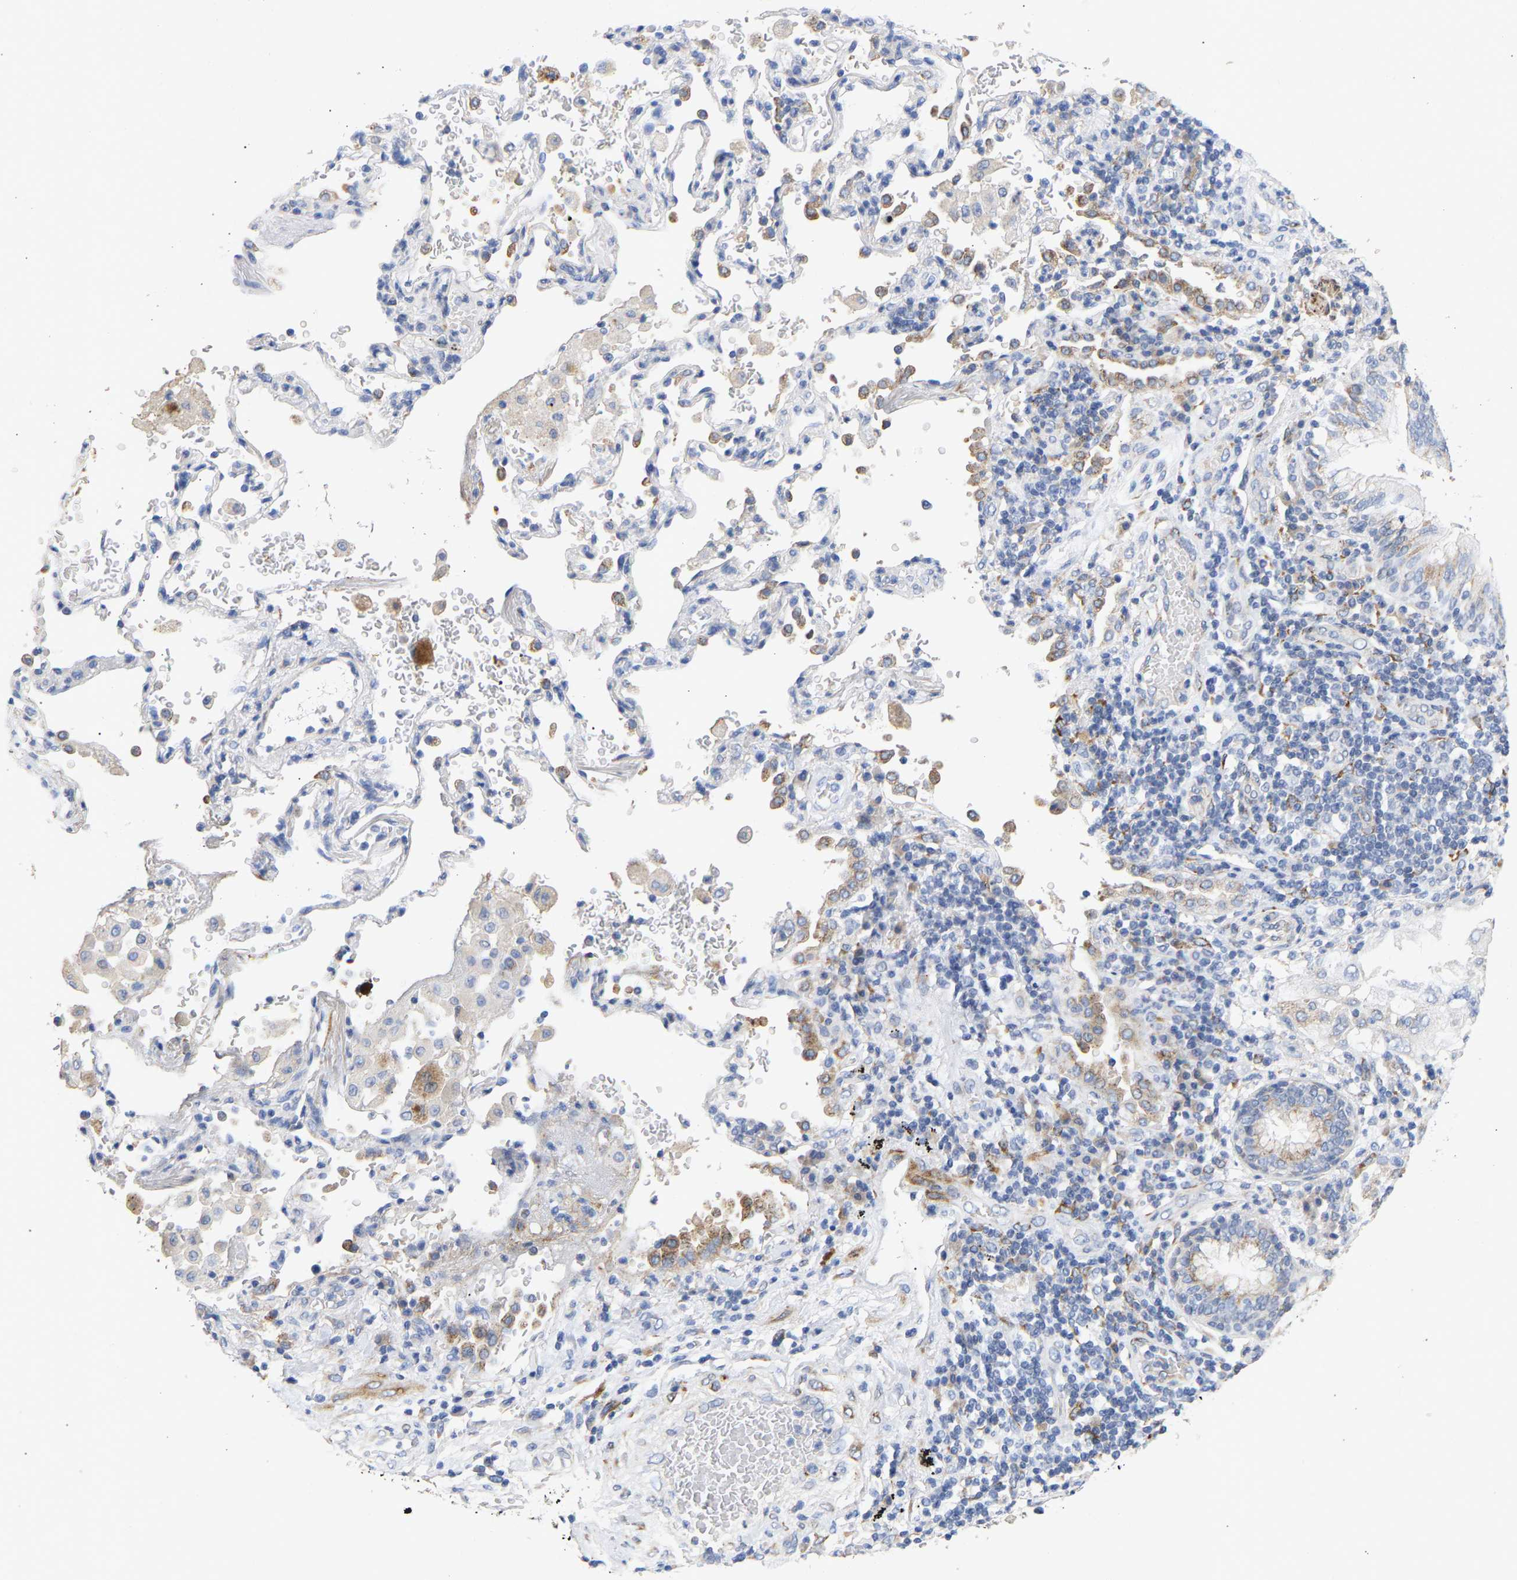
{"staining": {"intensity": "negative", "quantity": "none", "location": "none"}, "tissue": "lung cancer", "cell_type": "Tumor cells", "image_type": "cancer", "snomed": [{"axis": "morphology", "description": "Adenocarcinoma, NOS"}, {"axis": "topography", "description": "Lung"}], "caption": "Immunohistochemical staining of lung adenocarcinoma reveals no significant expression in tumor cells.", "gene": "SELENOM", "patient": {"sex": "male", "age": 64}}